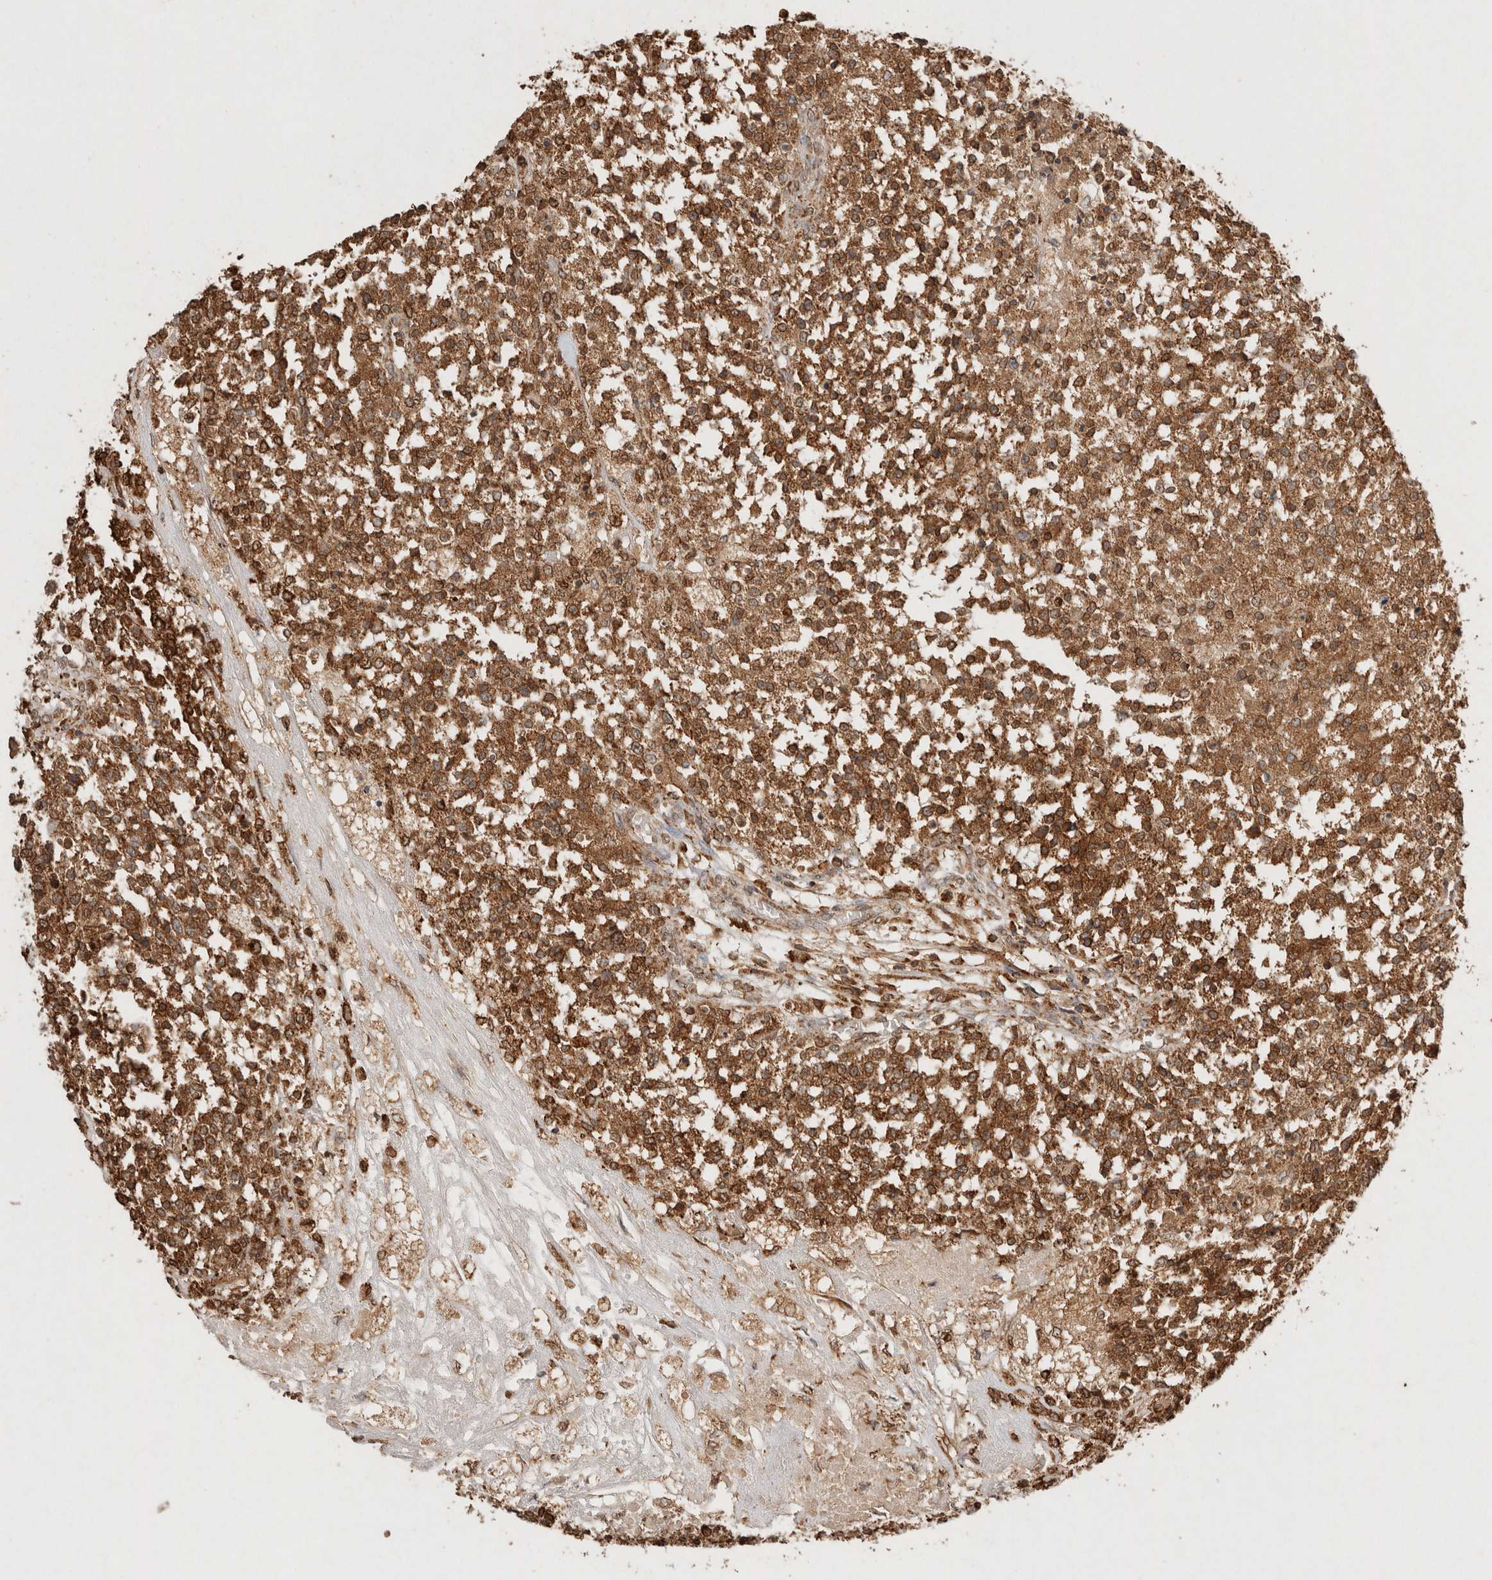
{"staining": {"intensity": "moderate", "quantity": ">75%", "location": "cytoplasmic/membranous"}, "tissue": "testis cancer", "cell_type": "Tumor cells", "image_type": "cancer", "snomed": [{"axis": "morphology", "description": "Seminoma, NOS"}, {"axis": "topography", "description": "Testis"}], "caption": "Human testis cancer stained for a protein (brown) displays moderate cytoplasmic/membranous positive expression in about >75% of tumor cells.", "gene": "ERAP1", "patient": {"sex": "male", "age": 59}}